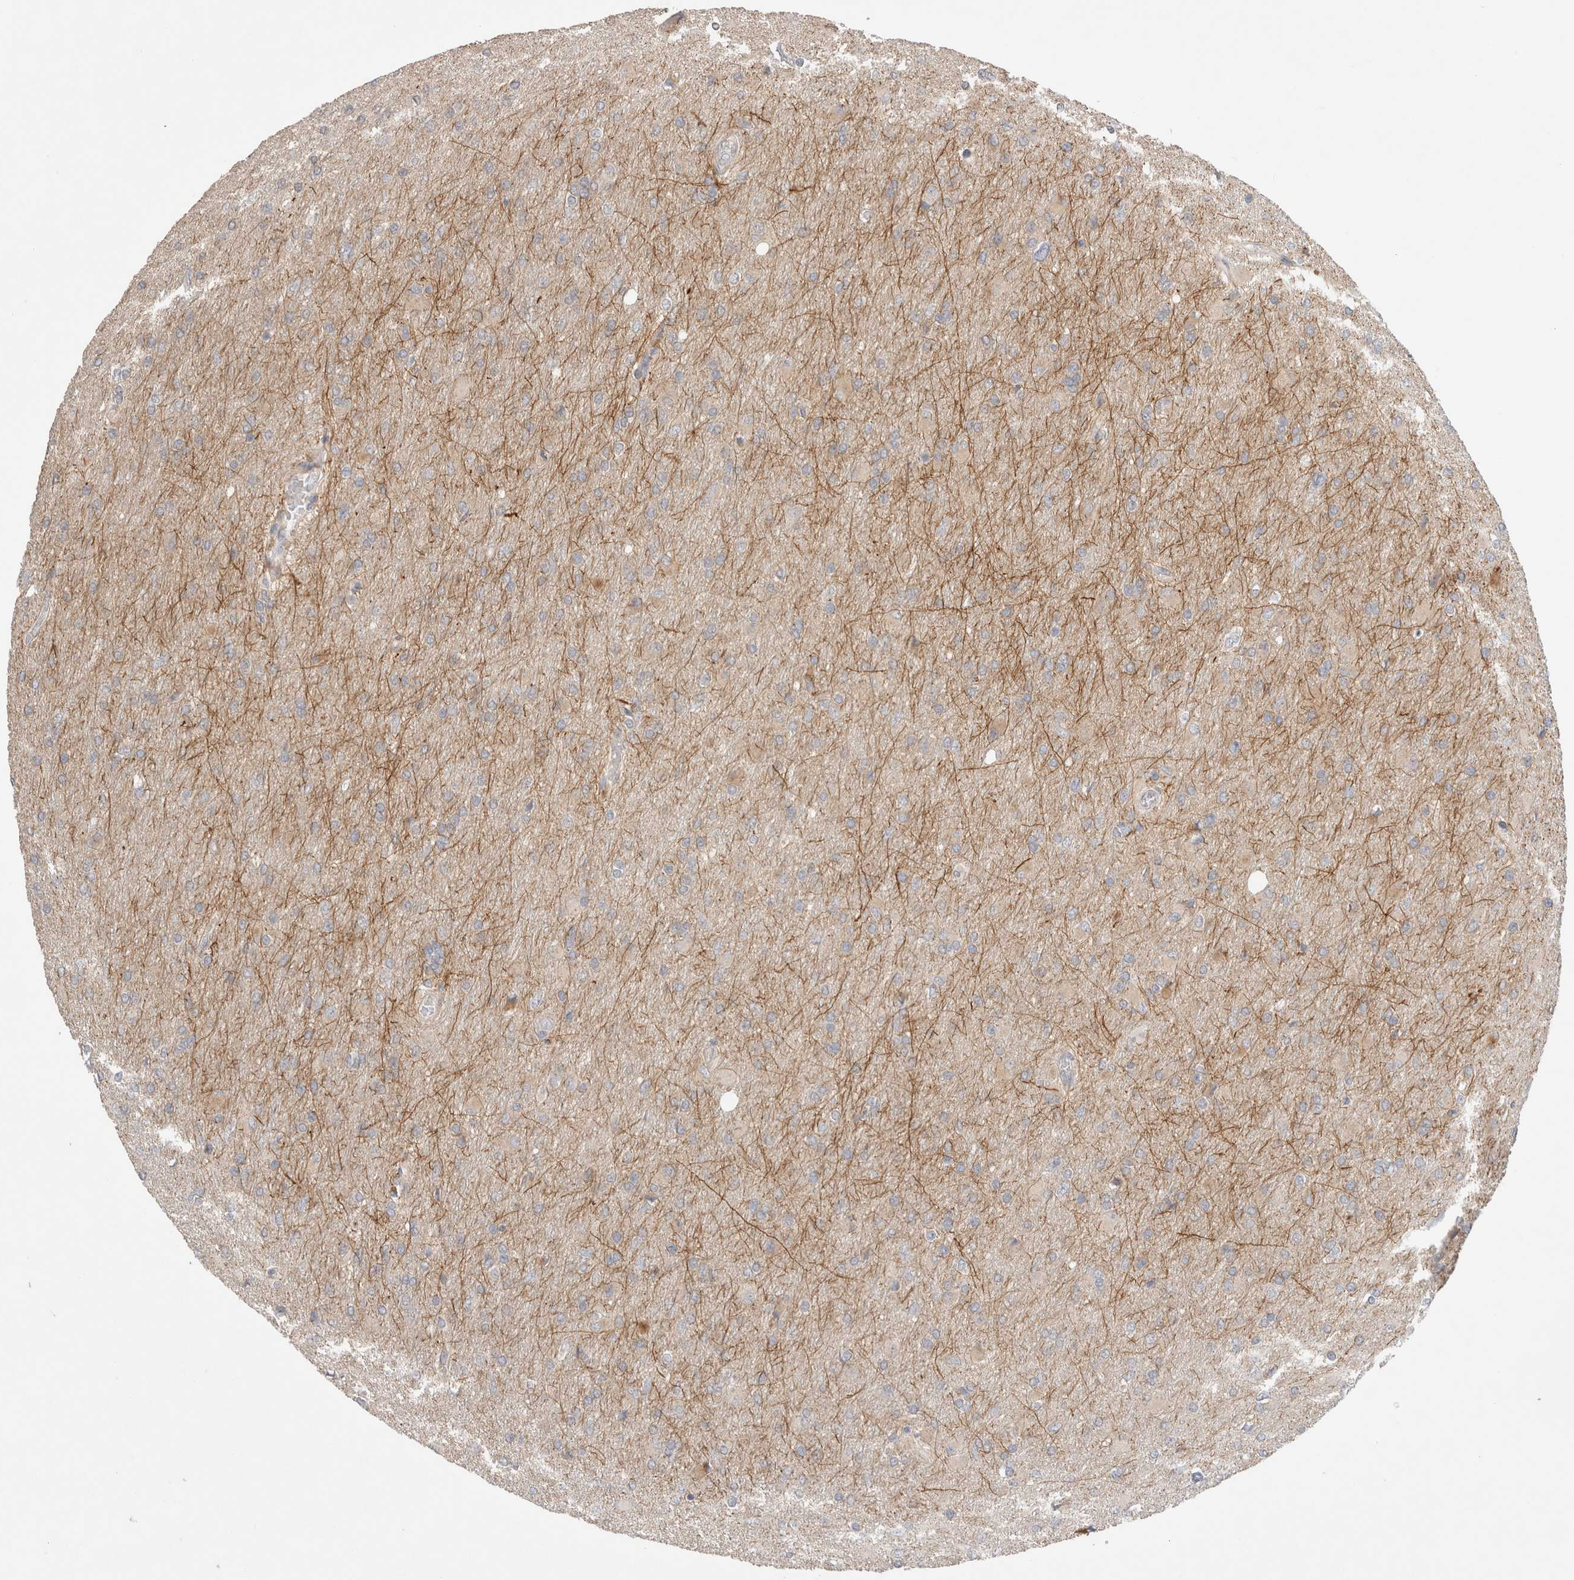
{"staining": {"intensity": "negative", "quantity": "none", "location": "none"}, "tissue": "glioma", "cell_type": "Tumor cells", "image_type": "cancer", "snomed": [{"axis": "morphology", "description": "Glioma, malignant, High grade"}, {"axis": "topography", "description": "Cerebral cortex"}], "caption": "An immunohistochemistry (IHC) photomicrograph of malignant glioma (high-grade) is shown. There is no staining in tumor cells of malignant glioma (high-grade).", "gene": "SLC29A1", "patient": {"sex": "female", "age": 36}}